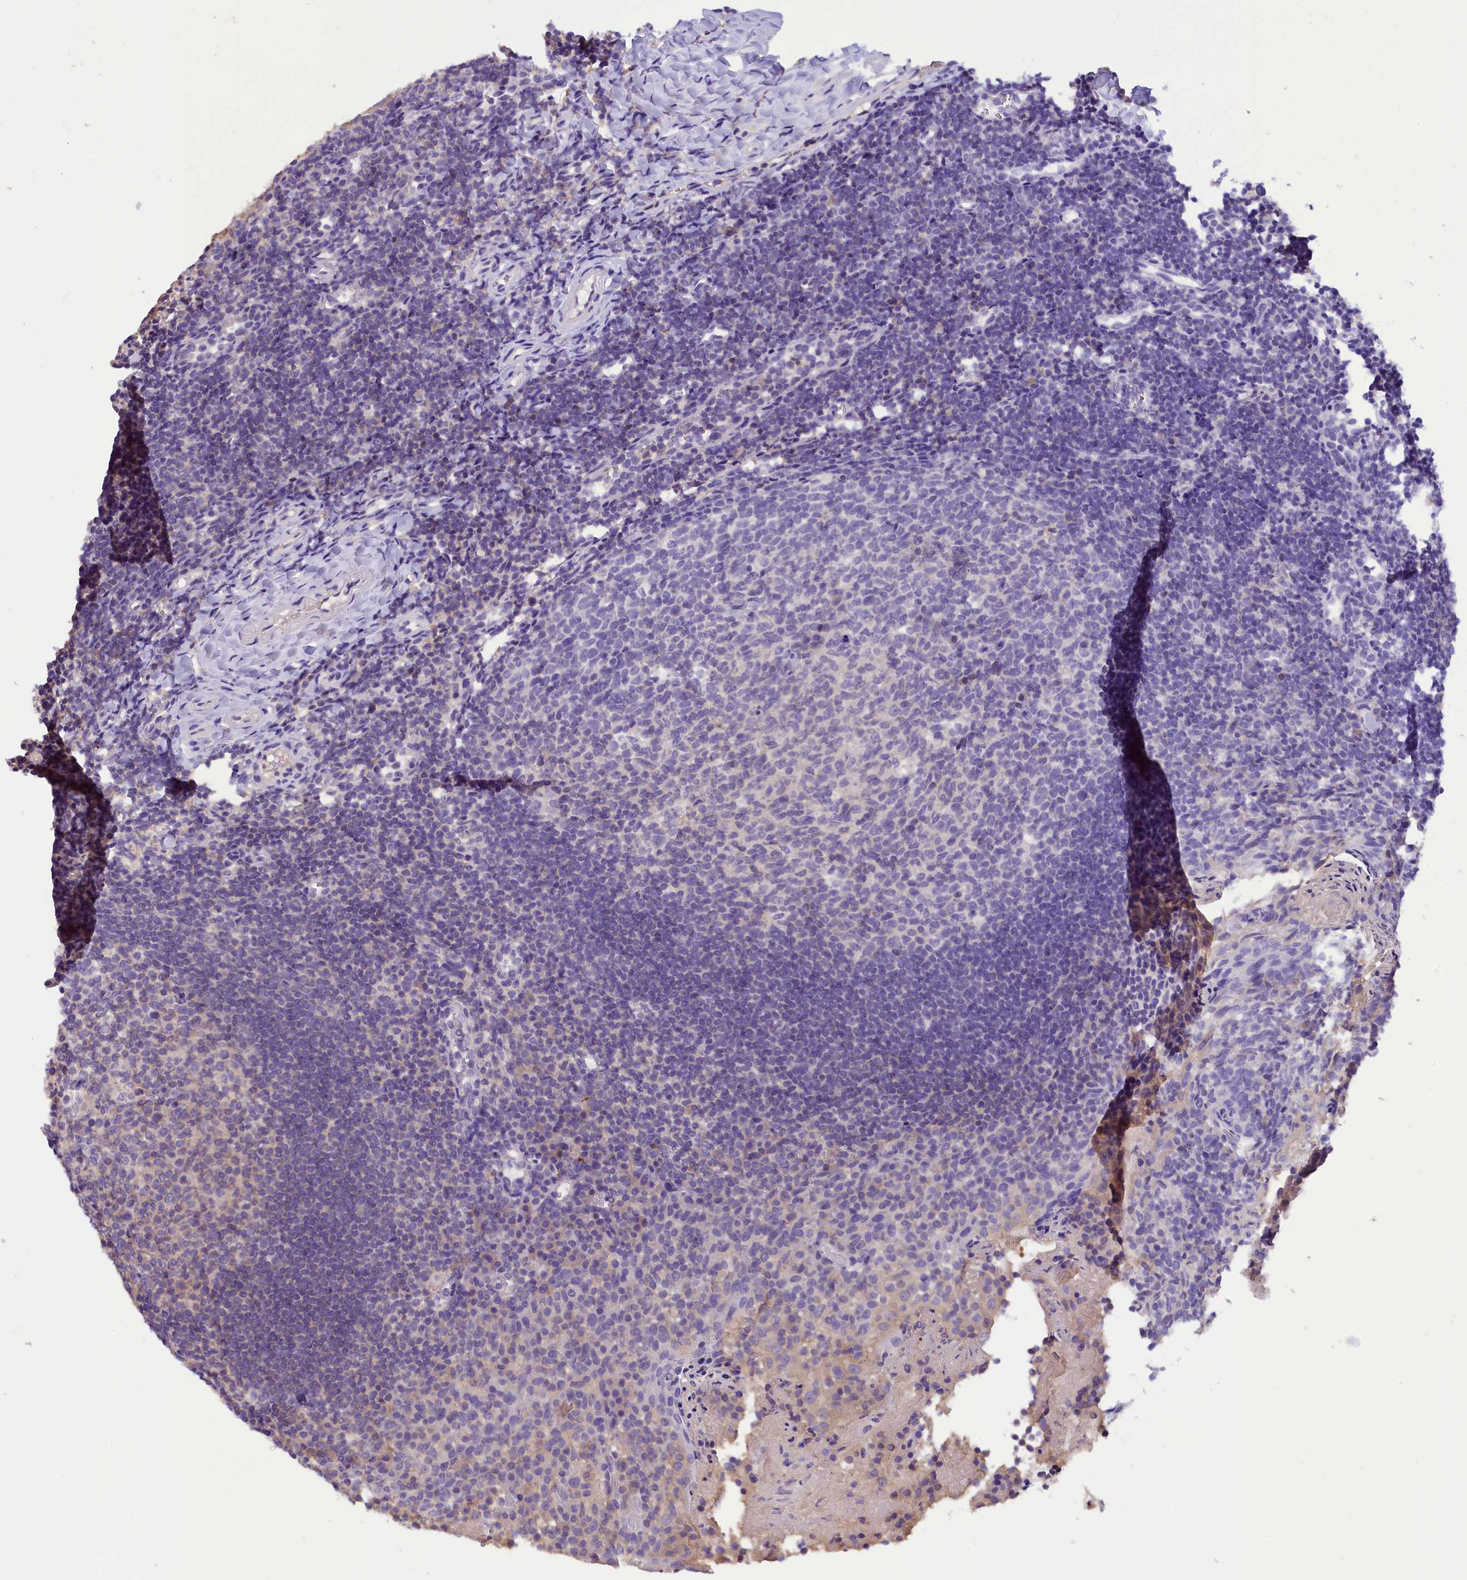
{"staining": {"intensity": "negative", "quantity": "none", "location": "none"}, "tissue": "tonsil", "cell_type": "Germinal center cells", "image_type": "normal", "snomed": [{"axis": "morphology", "description": "Normal tissue, NOS"}, {"axis": "topography", "description": "Tonsil"}], "caption": "Immunohistochemical staining of unremarkable tonsil reveals no significant staining in germinal center cells. (DAB IHC, high magnification).", "gene": "AP3B2", "patient": {"sex": "female", "age": 10}}